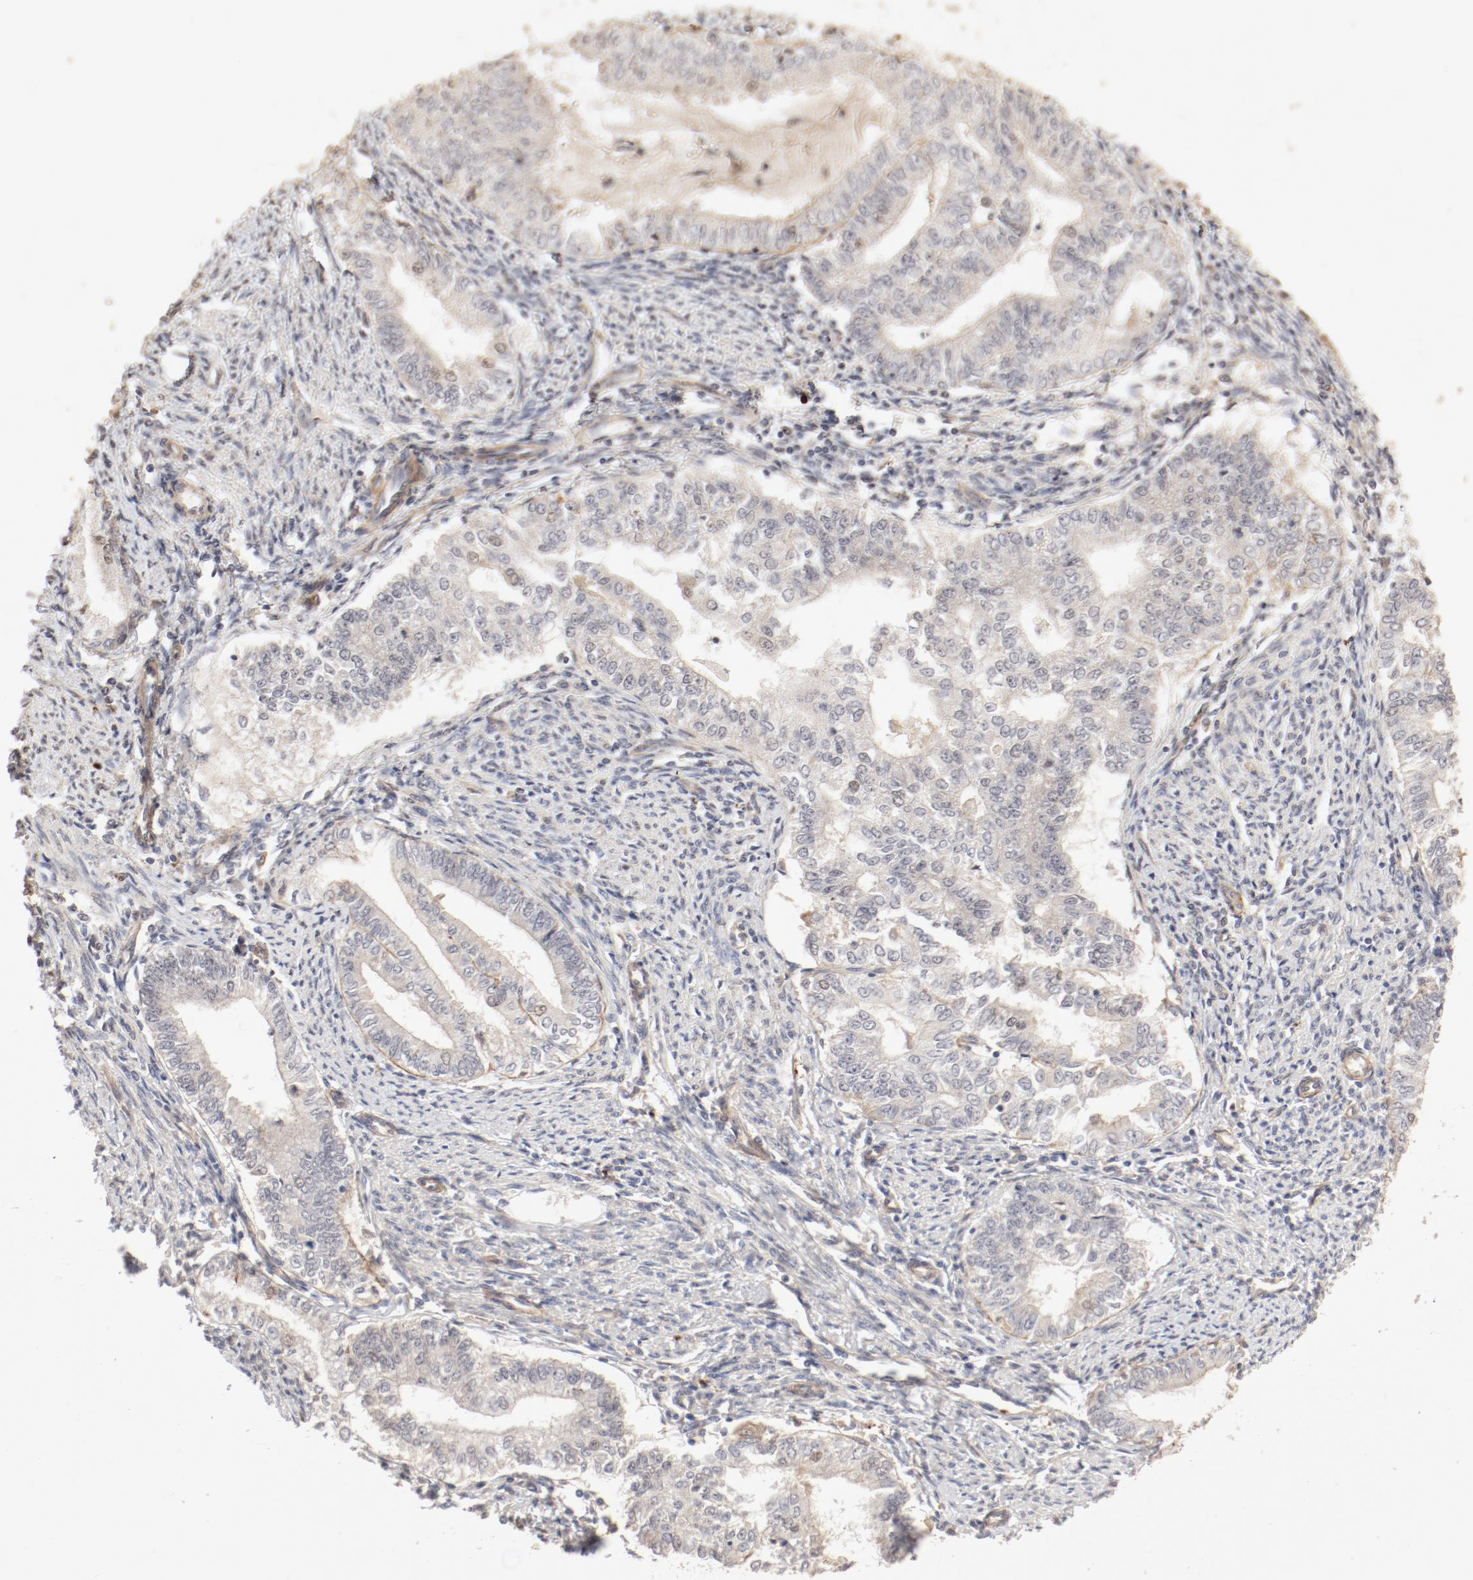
{"staining": {"intensity": "weak", "quantity": "25%-75%", "location": "cytoplasmic/membranous"}, "tissue": "endometrial cancer", "cell_type": "Tumor cells", "image_type": "cancer", "snomed": [{"axis": "morphology", "description": "Adenocarcinoma, NOS"}, {"axis": "topography", "description": "Endometrium"}], "caption": "Human endometrial cancer stained with a protein marker demonstrates weak staining in tumor cells.", "gene": "IL3RA", "patient": {"sex": "female", "age": 66}}